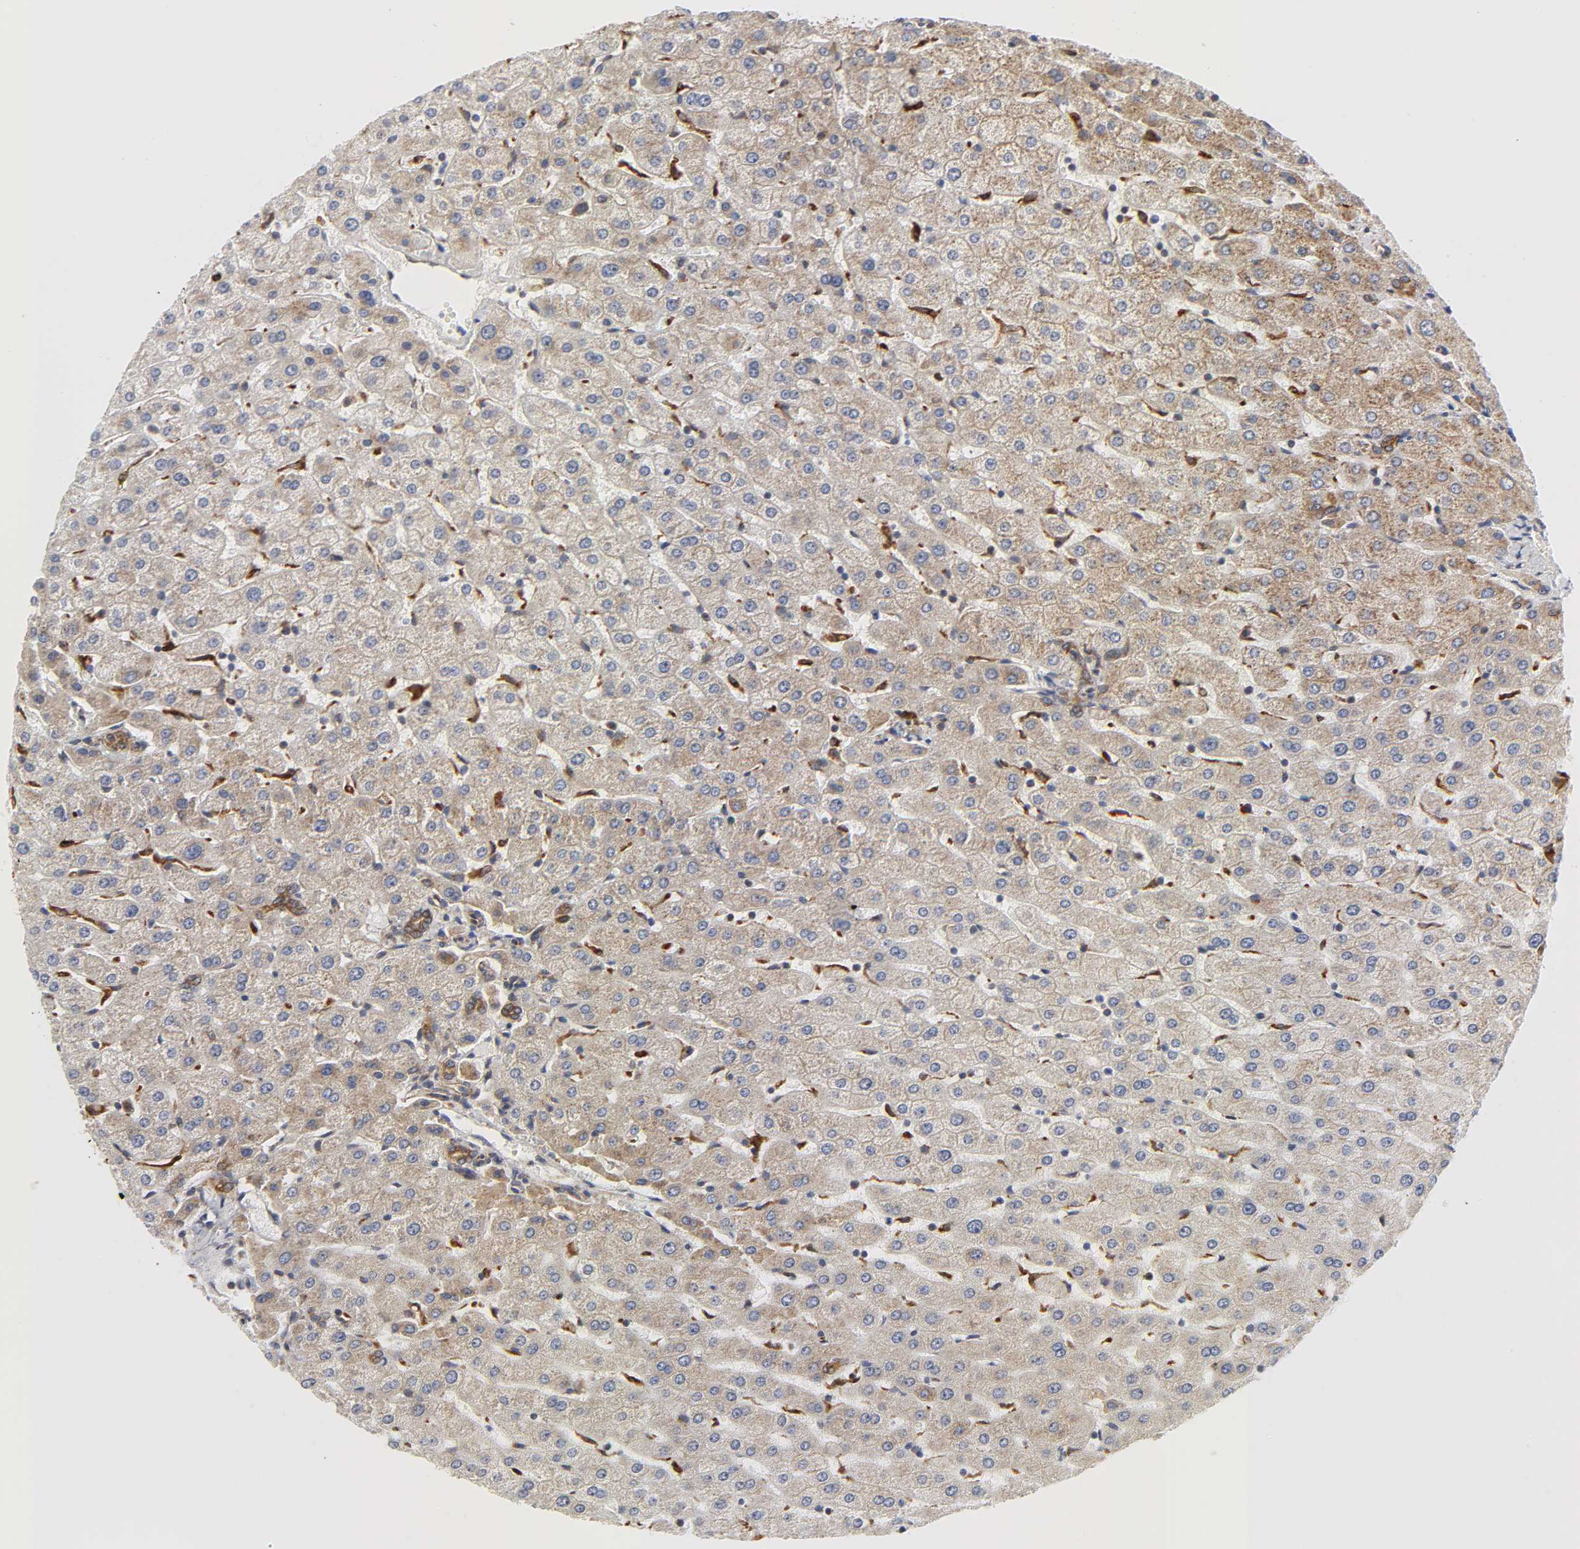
{"staining": {"intensity": "moderate", "quantity": ">75%", "location": "cytoplasmic/membranous"}, "tissue": "liver", "cell_type": "Cholangiocytes", "image_type": "normal", "snomed": [{"axis": "morphology", "description": "Normal tissue, NOS"}, {"axis": "morphology", "description": "Fibrosis, NOS"}, {"axis": "topography", "description": "Liver"}], "caption": "Normal liver shows moderate cytoplasmic/membranous expression in about >75% of cholangiocytes, visualized by immunohistochemistry. Nuclei are stained in blue.", "gene": "BAX", "patient": {"sex": "female", "age": 29}}